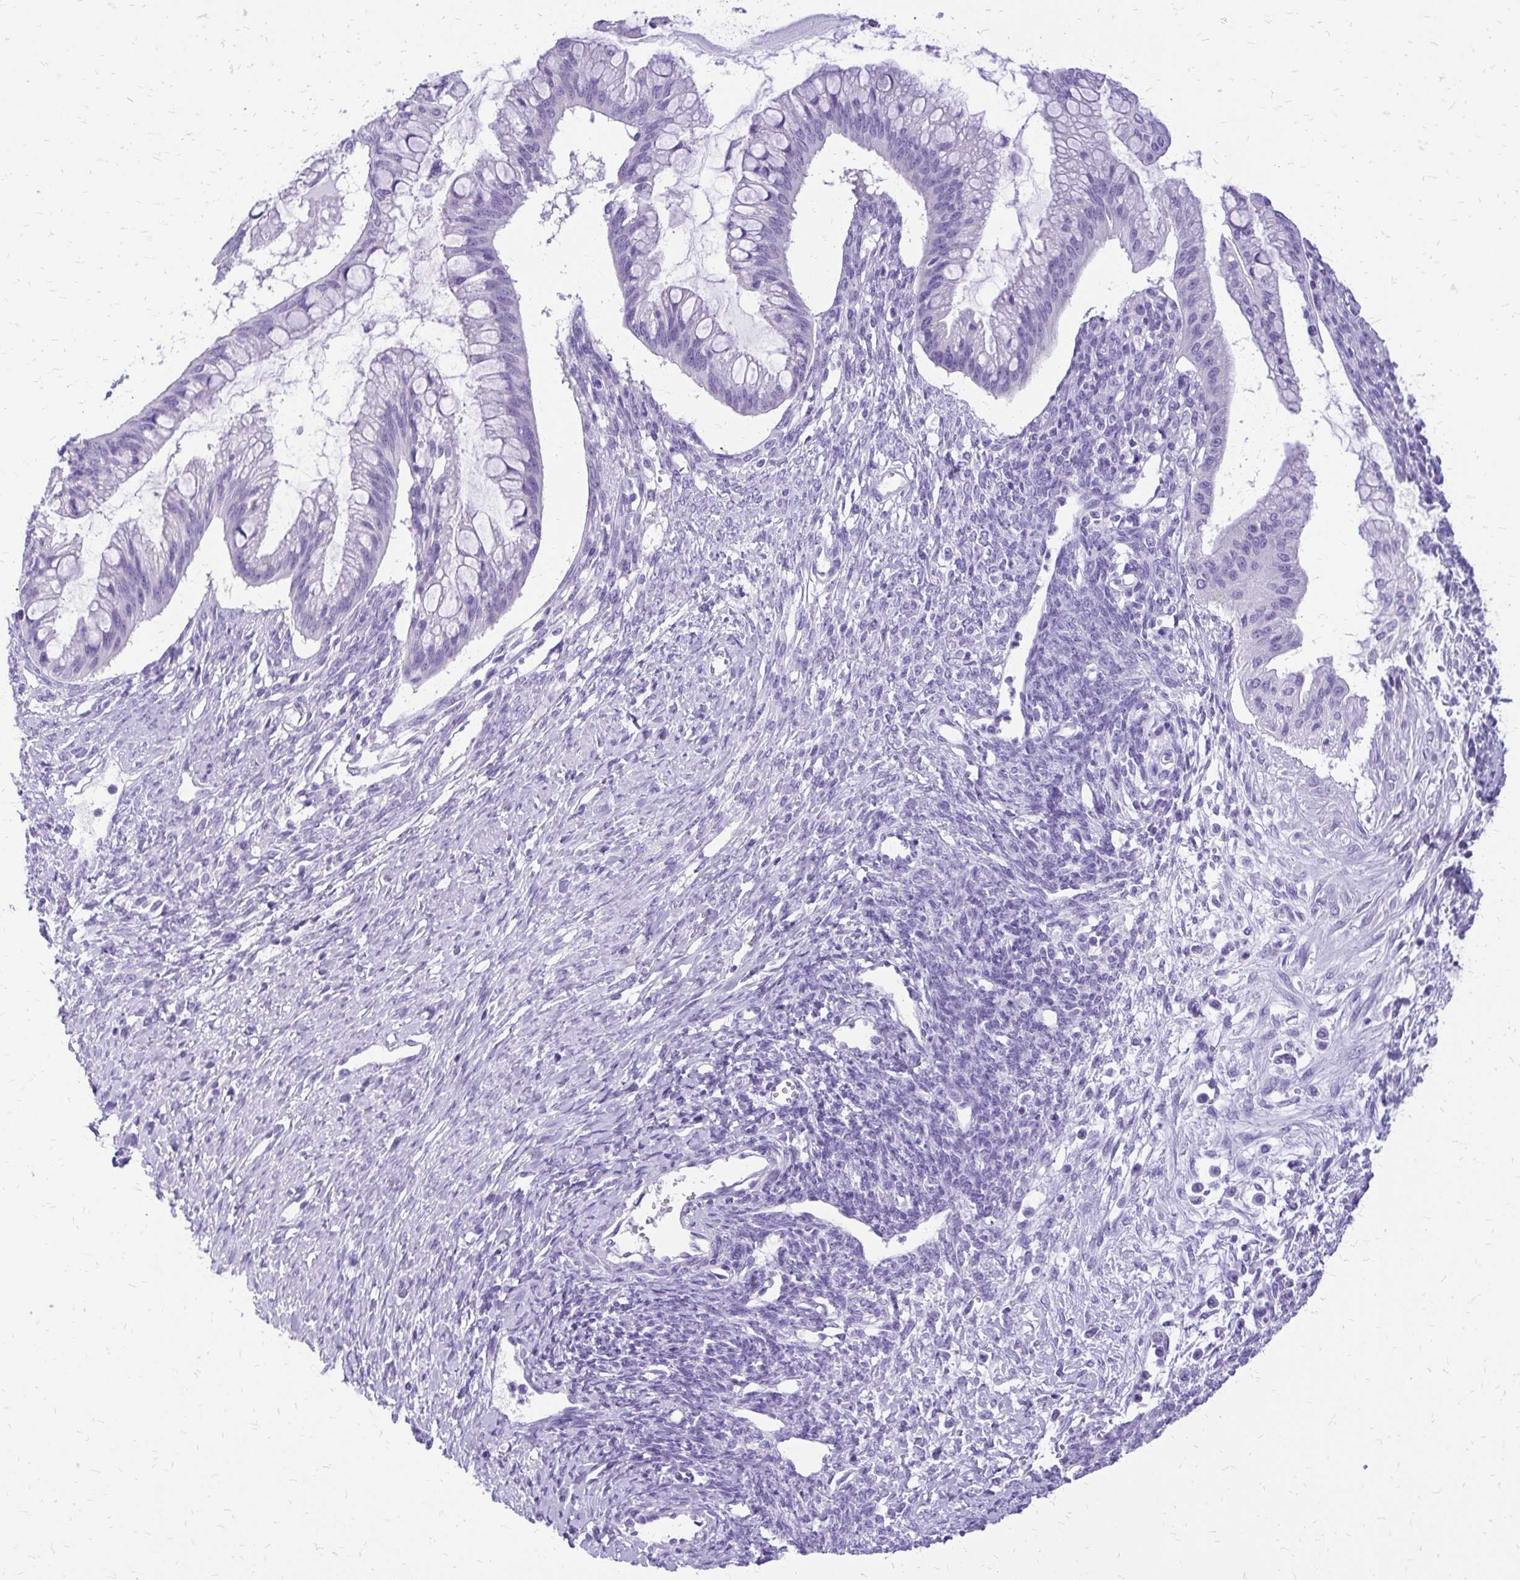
{"staining": {"intensity": "negative", "quantity": "none", "location": "none"}, "tissue": "ovarian cancer", "cell_type": "Tumor cells", "image_type": "cancer", "snomed": [{"axis": "morphology", "description": "Cystadenocarcinoma, mucinous, NOS"}, {"axis": "topography", "description": "Ovary"}], "caption": "High magnification brightfield microscopy of ovarian cancer stained with DAB (3,3'-diaminobenzidine) (brown) and counterstained with hematoxylin (blue): tumor cells show no significant staining.", "gene": "SLC32A1", "patient": {"sex": "female", "age": 73}}